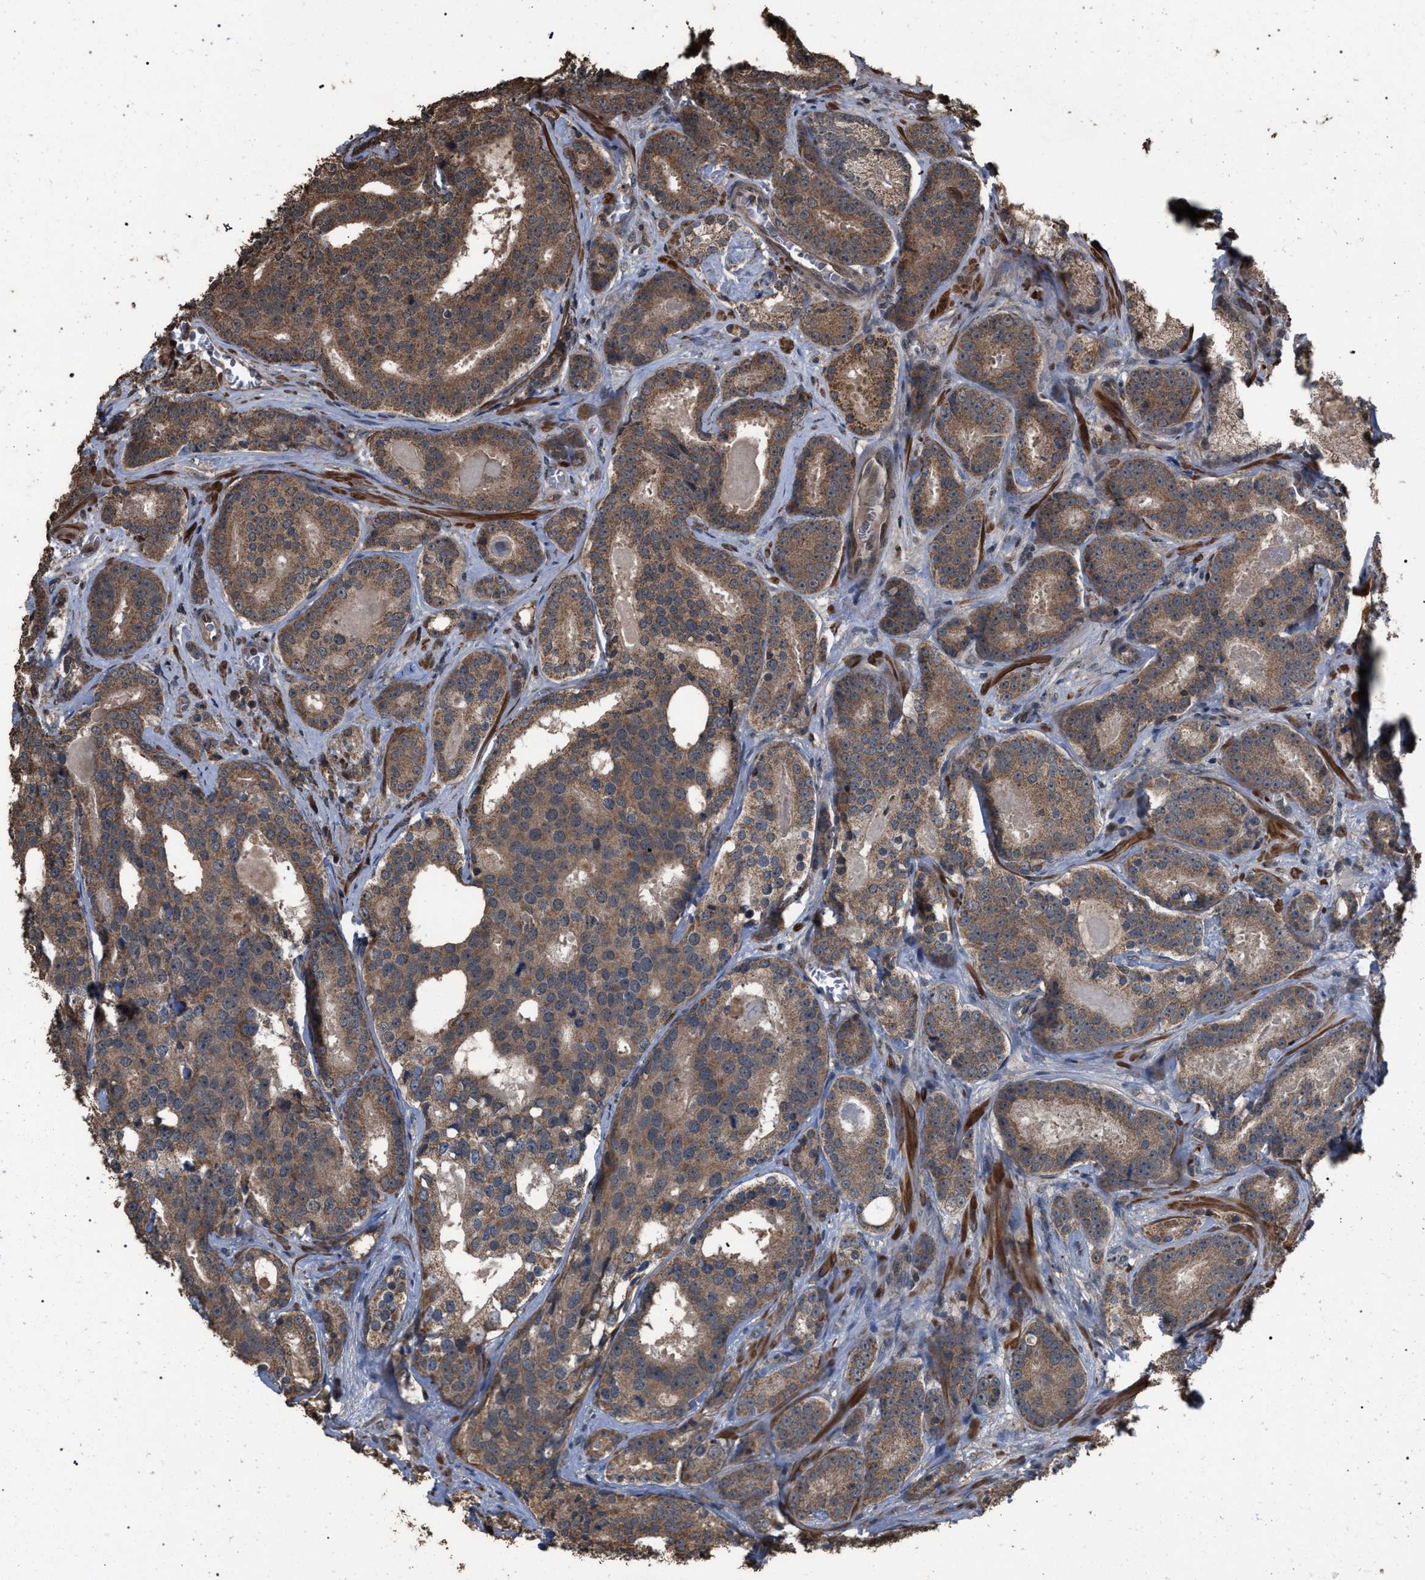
{"staining": {"intensity": "moderate", "quantity": ">75%", "location": "cytoplasmic/membranous"}, "tissue": "prostate cancer", "cell_type": "Tumor cells", "image_type": "cancer", "snomed": [{"axis": "morphology", "description": "Adenocarcinoma, High grade"}, {"axis": "topography", "description": "Prostate"}], "caption": "A brown stain shows moderate cytoplasmic/membranous staining of a protein in prostate high-grade adenocarcinoma tumor cells. The staining was performed using DAB (3,3'-diaminobenzidine) to visualize the protein expression in brown, while the nuclei were stained in blue with hematoxylin (Magnification: 20x).", "gene": "NAA35", "patient": {"sex": "male", "age": 60}}